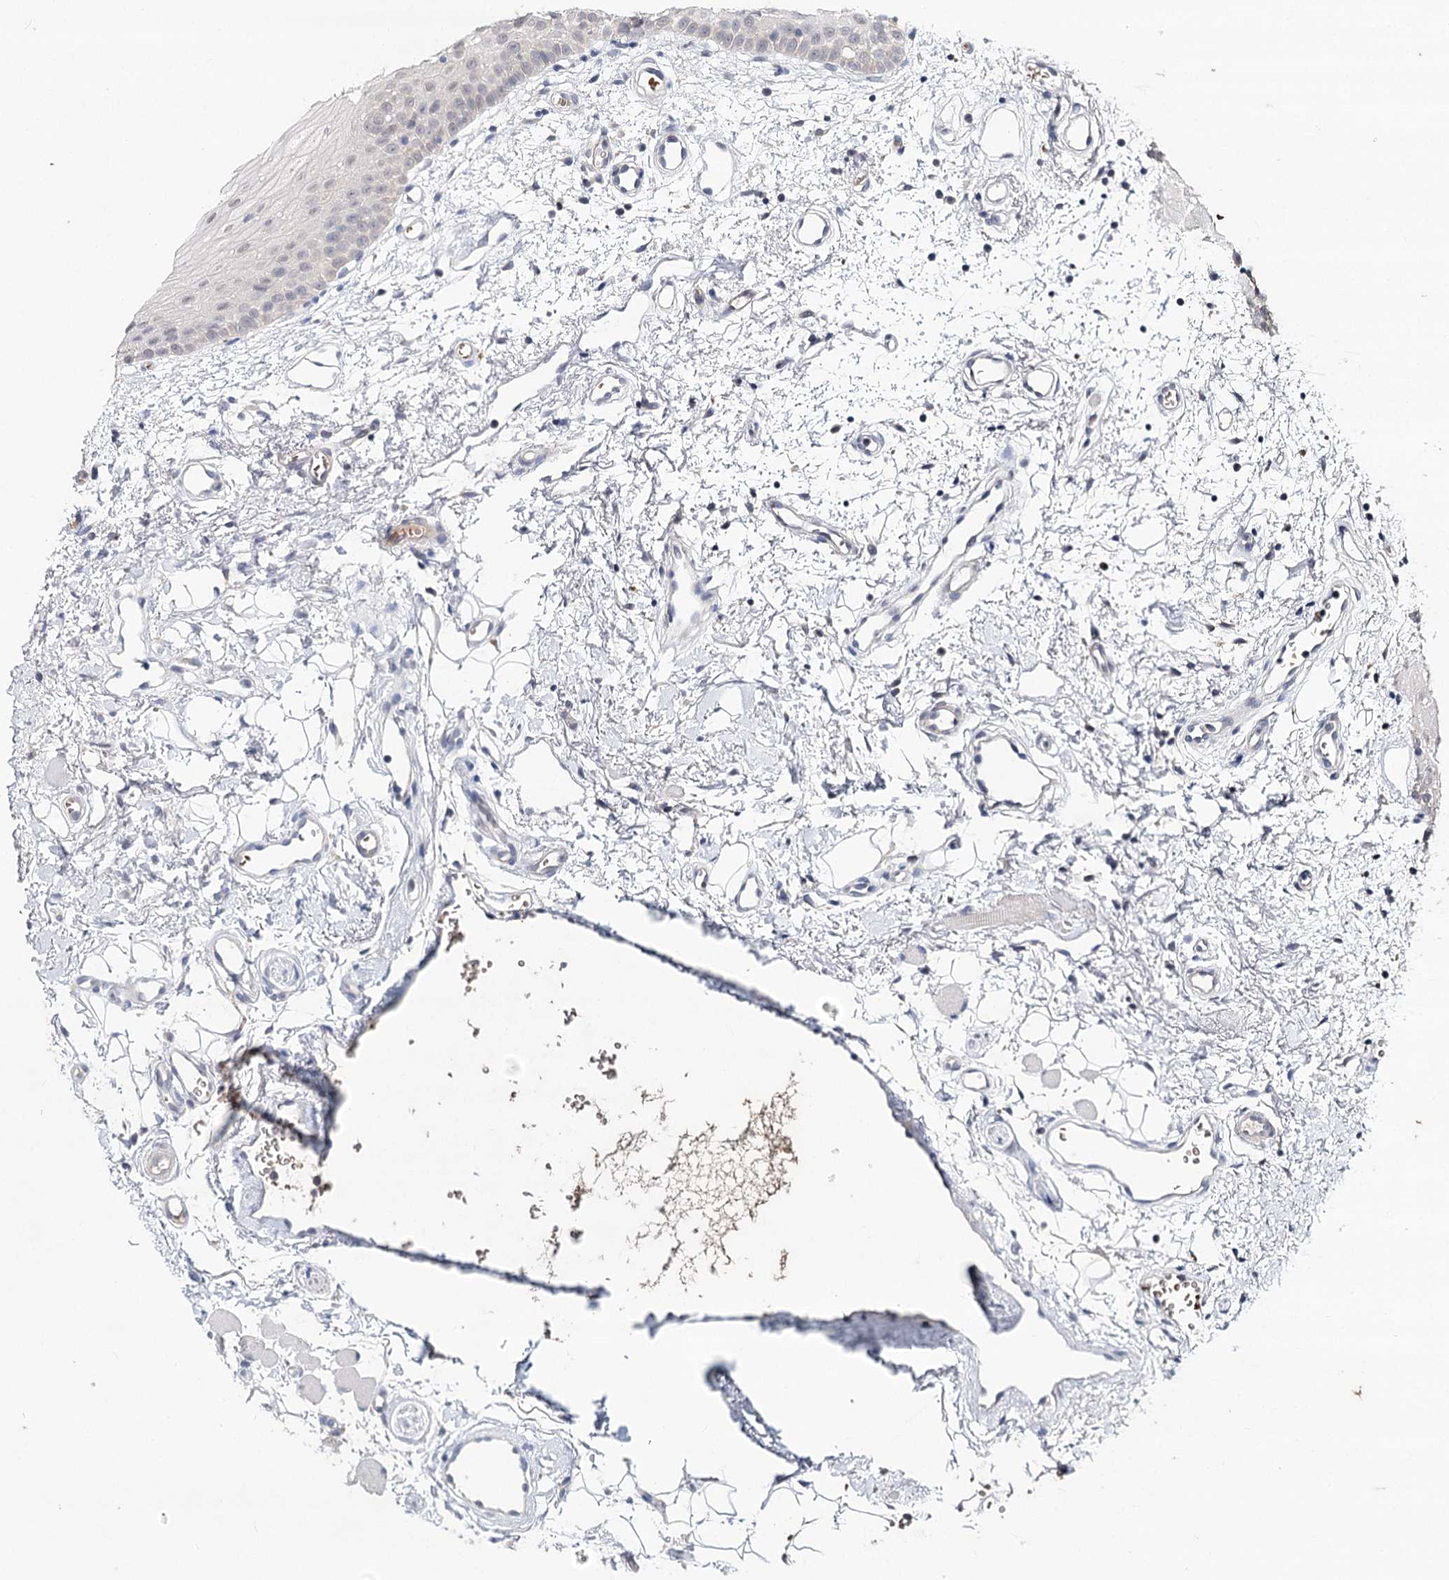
{"staining": {"intensity": "negative", "quantity": "none", "location": "none"}, "tissue": "oral mucosa", "cell_type": "Squamous epithelial cells", "image_type": "normal", "snomed": [{"axis": "morphology", "description": "Normal tissue, NOS"}, {"axis": "morphology", "description": "Squamous cell carcinoma, NOS"}, {"axis": "topography", "description": "Oral tissue"}, {"axis": "topography", "description": "Head-Neck"}], "caption": "The image exhibits no staining of squamous epithelial cells in unremarkable oral mucosa.", "gene": "FBXO7", "patient": {"sex": "male", "age": 68}}